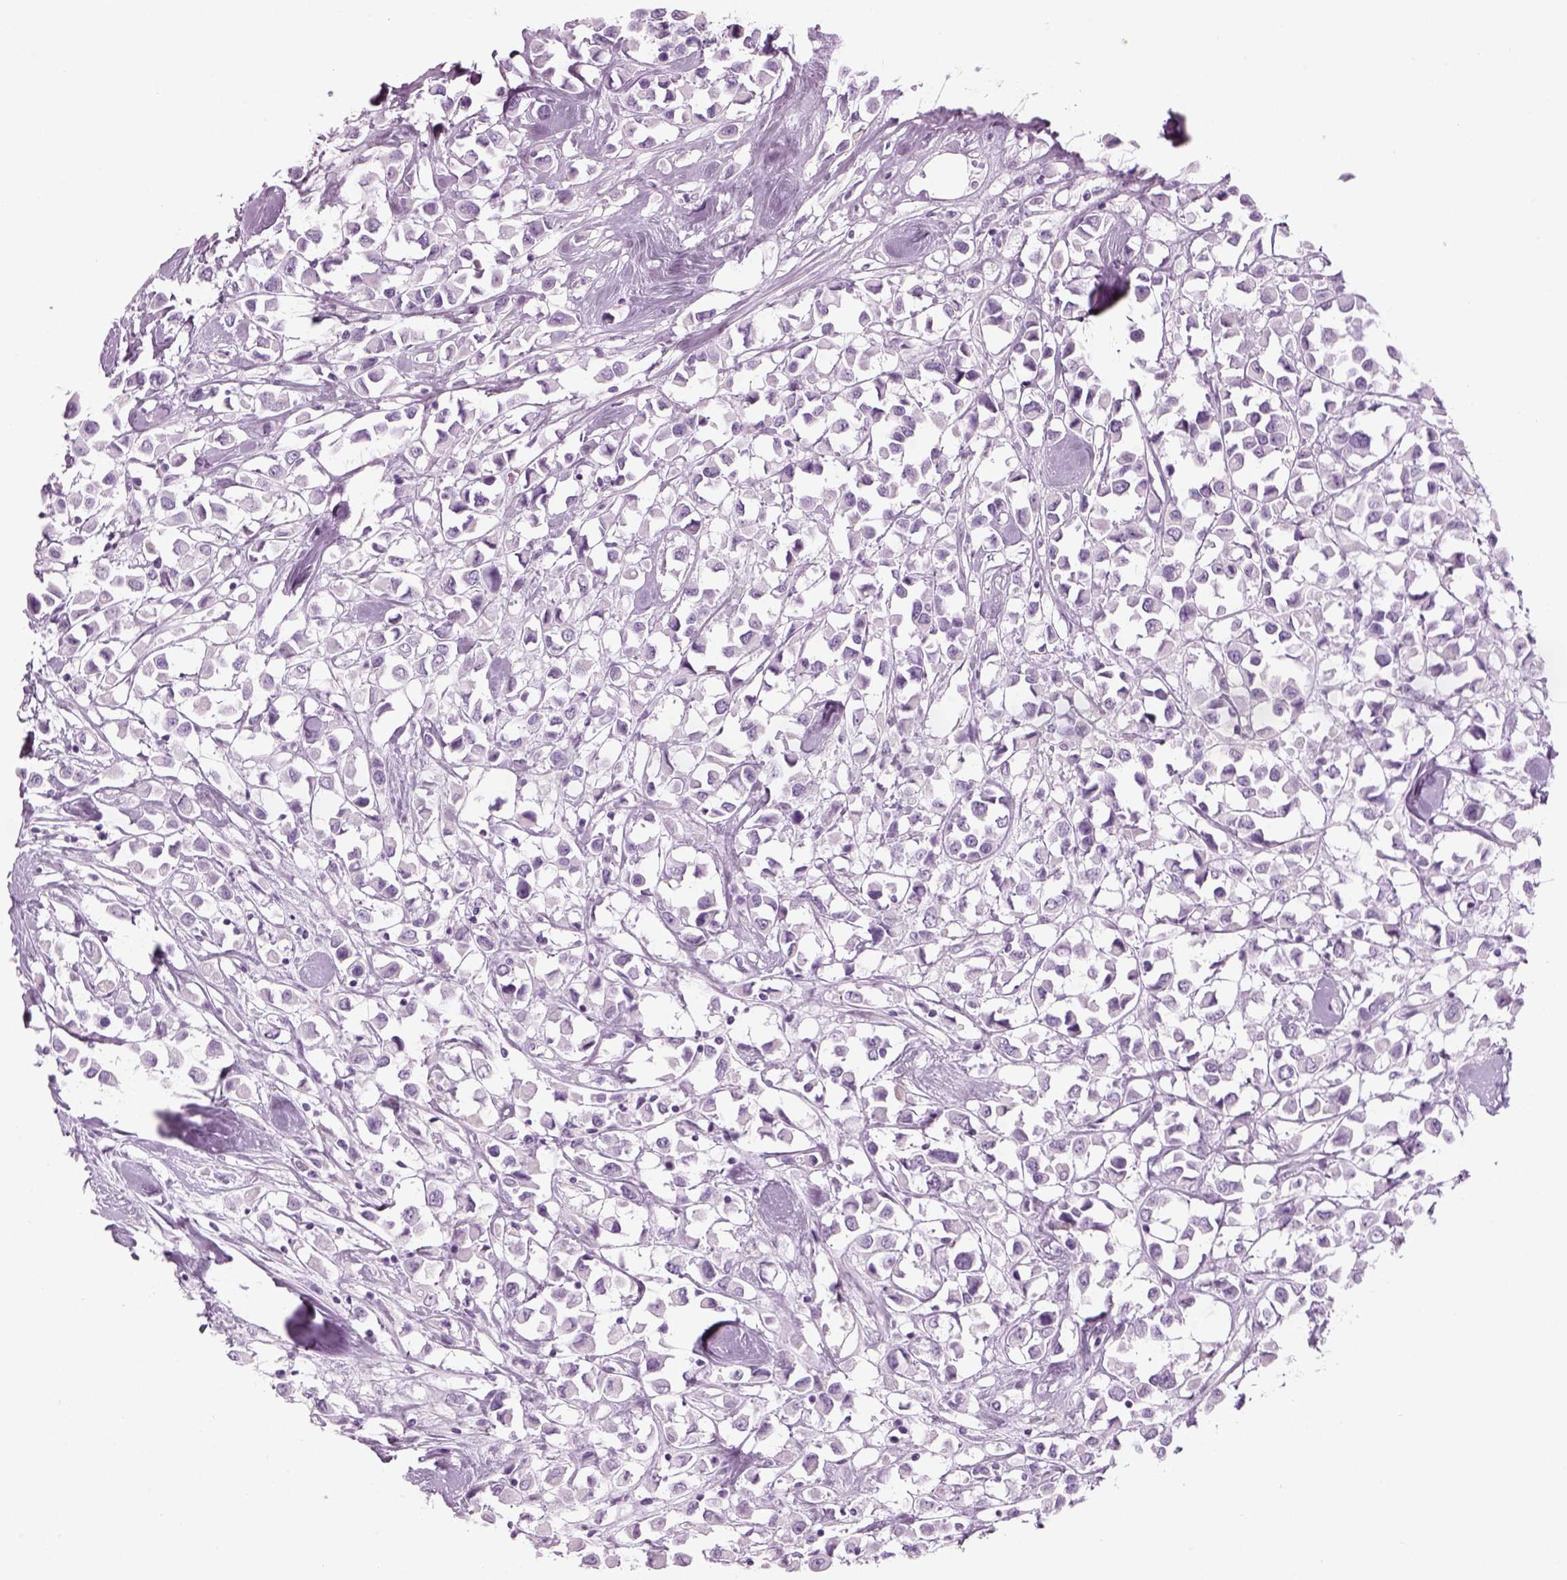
{"staining": {"intensity": "negative", "quantity": "none", "location": "none"}, "tissue": "breast cancer", "cell_type": "Tumor cells", "image_type": "cancer", "snomed": [{"axis": "morphology", "description": "Duct carcinoma"}, {"axis": "topography", "description": "Breast"}], "caption": "The photomicrograph shows no significant staining in tumor cells of breast cancer (intraductal carcinoma).", "gene": "SAG", "patient": {"sex": "female", "age": 61}}